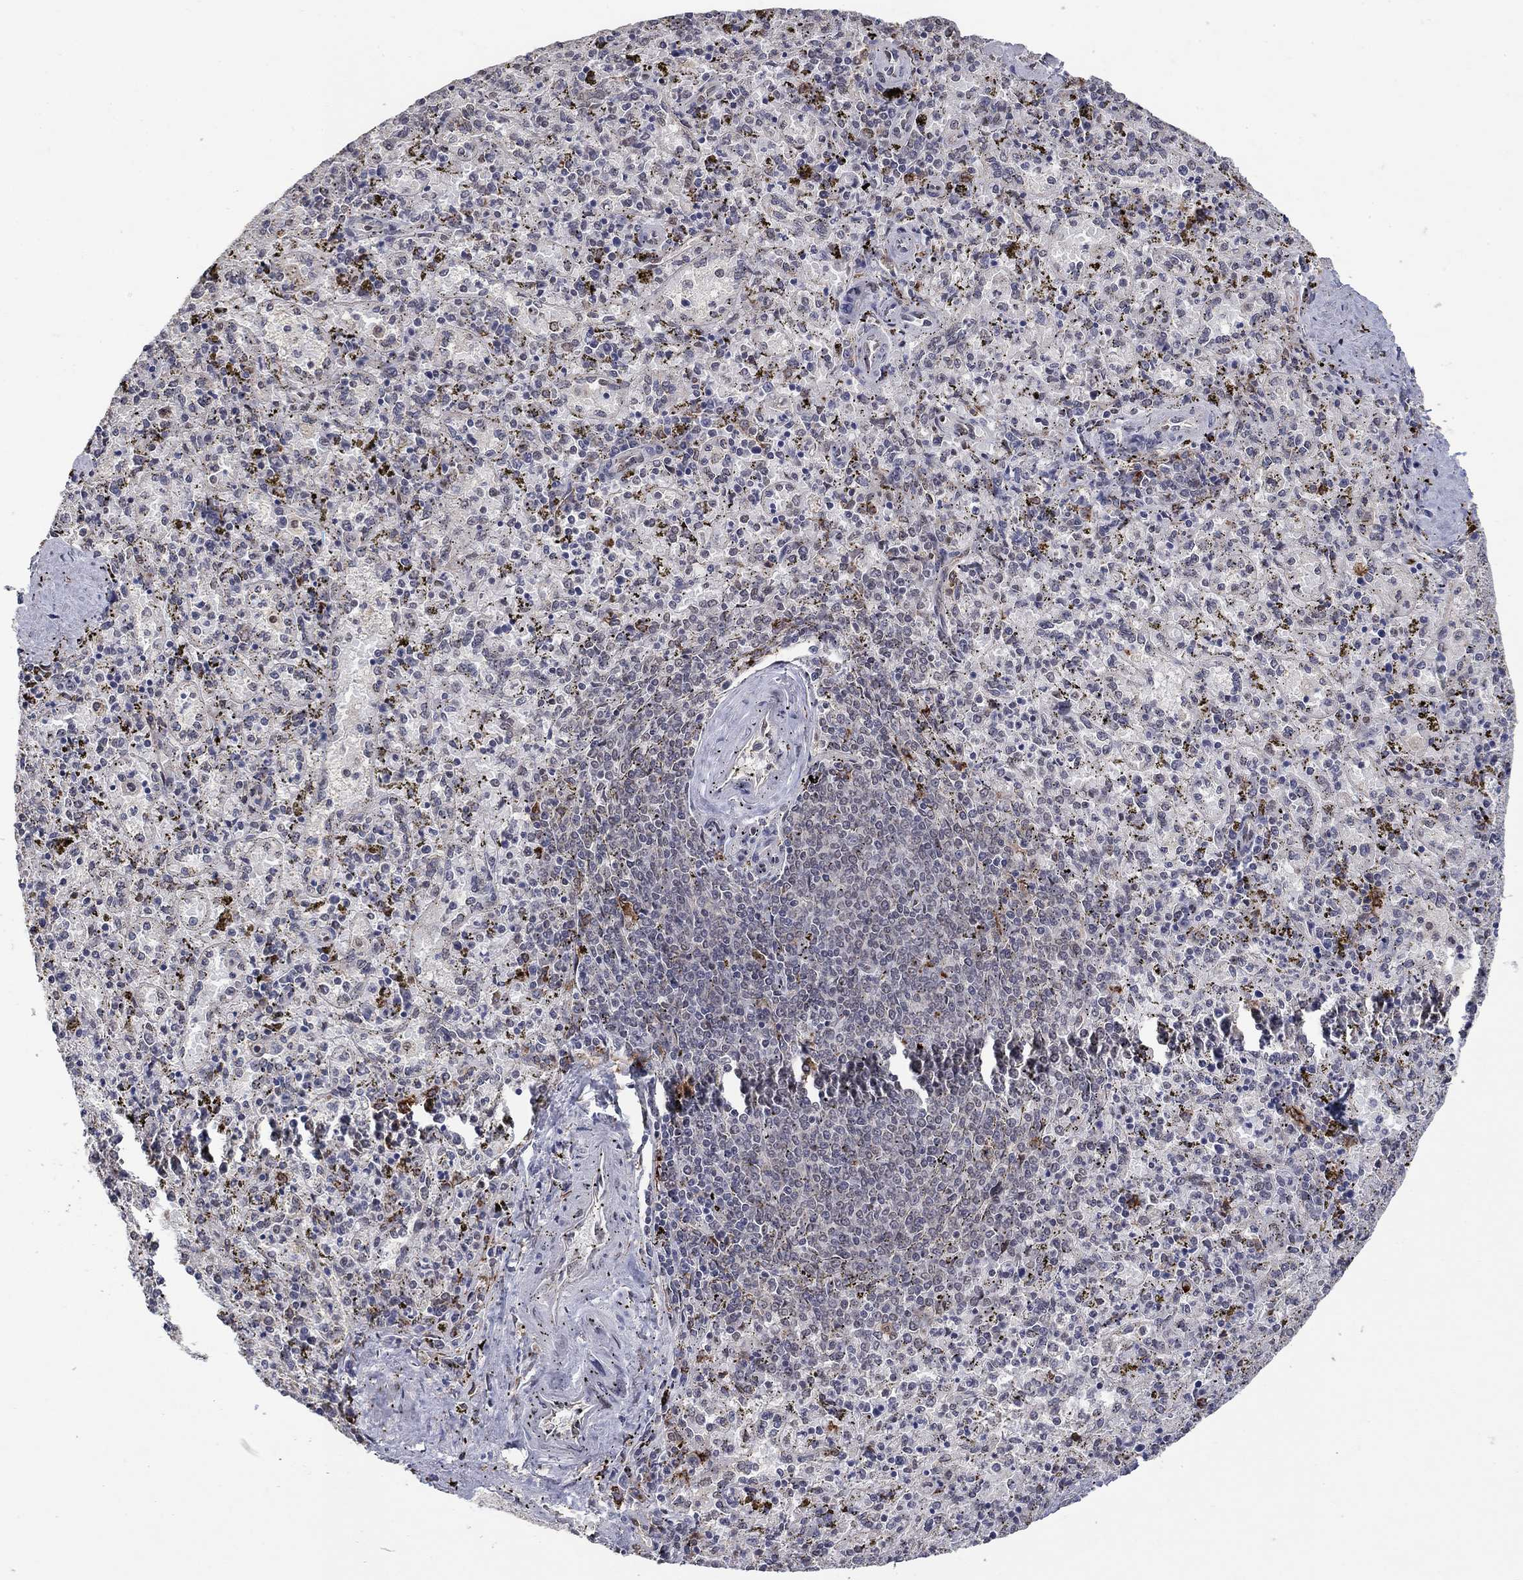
{"staining": {"intensity": "negative", "quantity": "none", "location": "none"}, "tissue": "spleen", "cell_type": "Cells in red pulp", "image_type": "normal", "snomed": [{"axis": "morphology", "description": "Normal tissue, NOS"}, {"axis": "topography", "description": "Spleen"}], "caption": "Immunohistochemistry histopathology image of benign spleen: spleen stained with DAB exhibits no significant protein staining in cells in red pulp. (Stains: DAB (3,3'-diaminobenzidine) immunohistochemistry (IHC) with hematoxylin counter stain, Microscopy: brightfield microscopy at high magnification).", "gene": "GRIA3", "patient": {"sex": "female", "age": 50}}